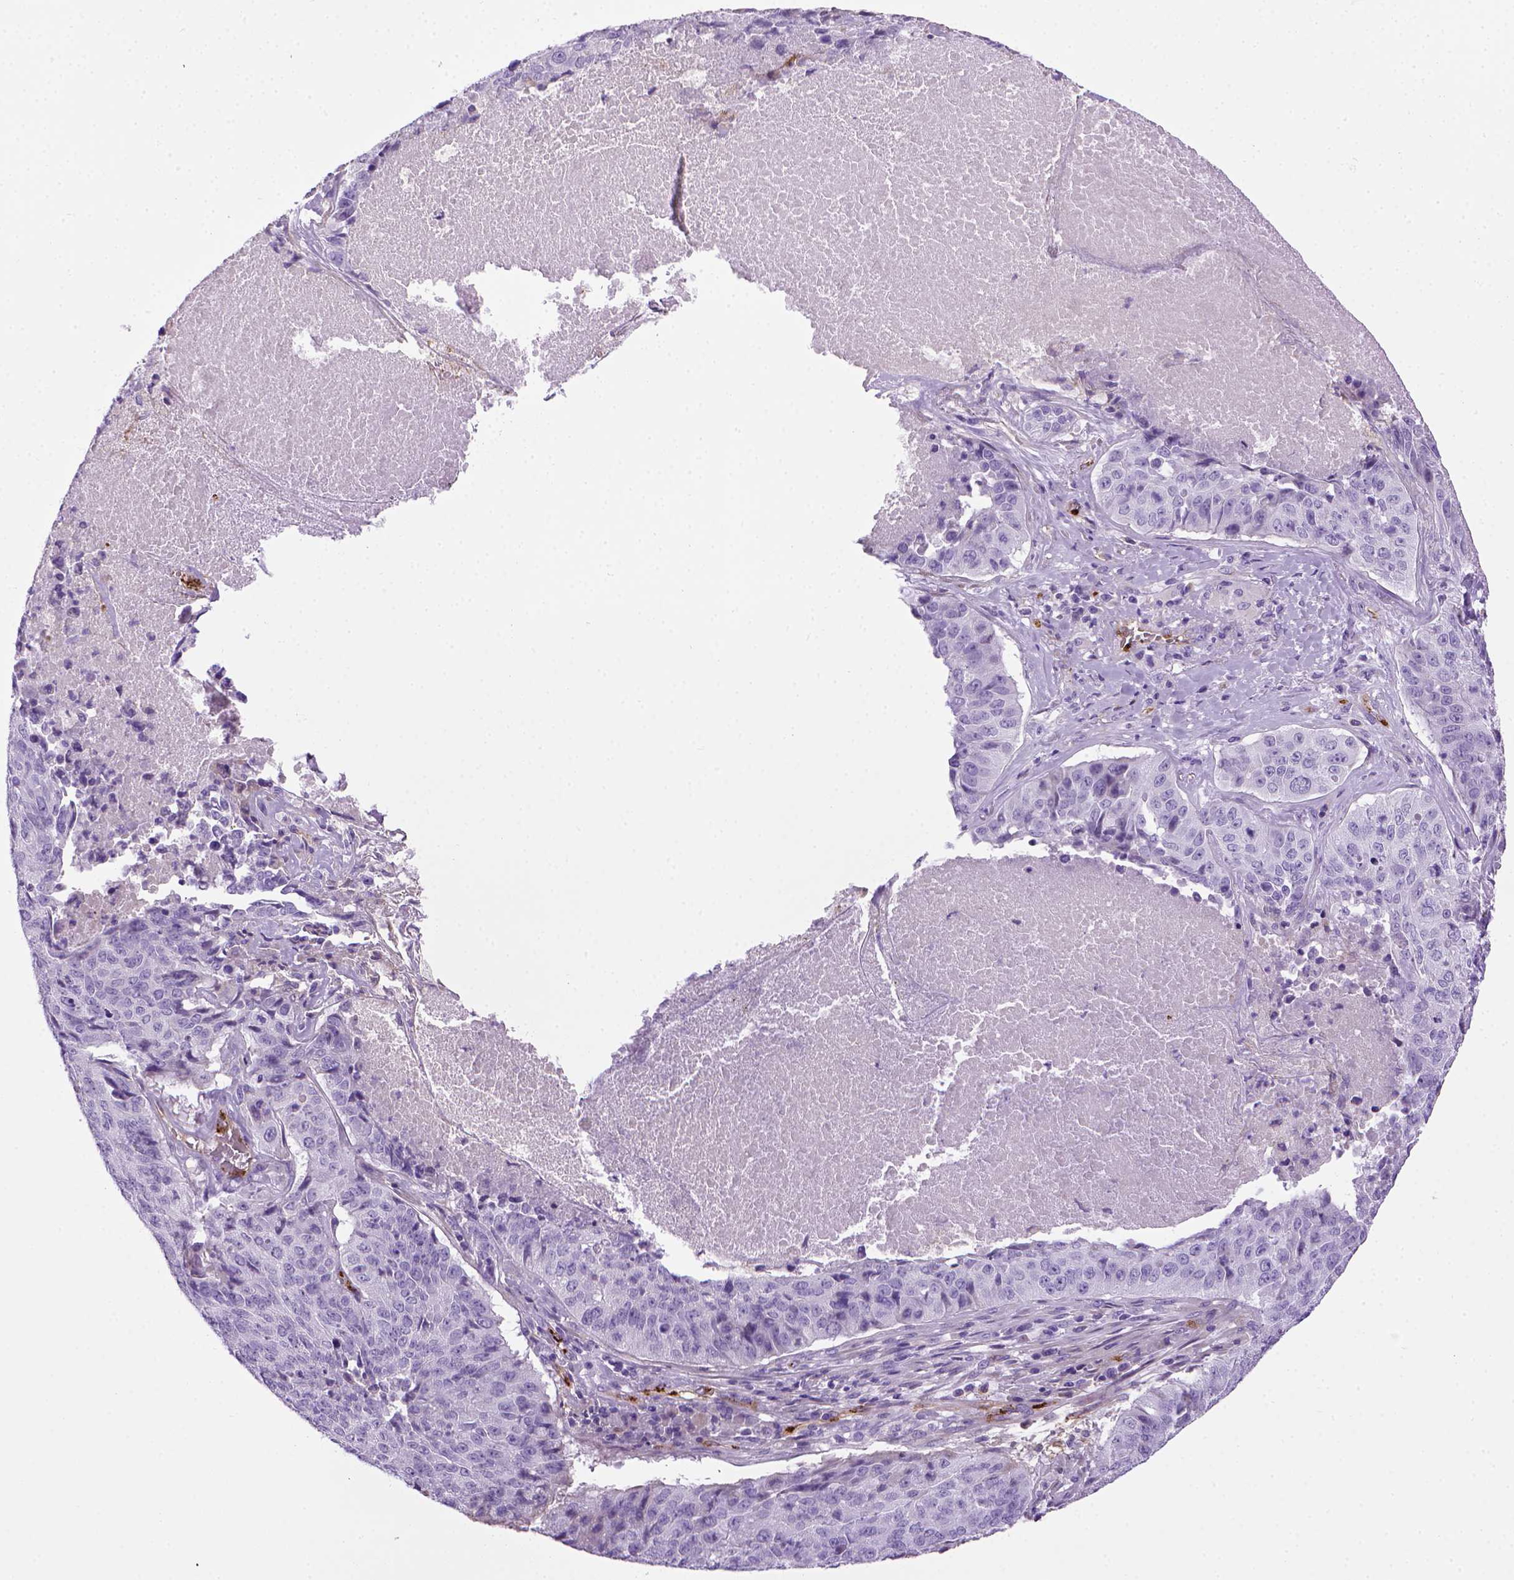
{"staining": {"intensity": "negative", "quantity": "none", "location": "none"}, "tissue": "lung cancer", "cell_type": "Tumor cells", "image_type": "cancer", "snomed": [{"axis": "morphology", "description": "Normal tissue, NOS"}, {"axis": "morphology", "description": "Squamous cell carcinoma, NOS"}, {"axis": "topography", "description": "Bronchus"}, {"axis": "topography", "description": "Lung"}], "caption": "IHC photomicrograph of human lung cancer (squamous cell carcinoma) stained for a protein (brown), which reveals no positivity in tumor cells.", "gene": "VWF", "patient": {"sex": "male", "age": 64}}